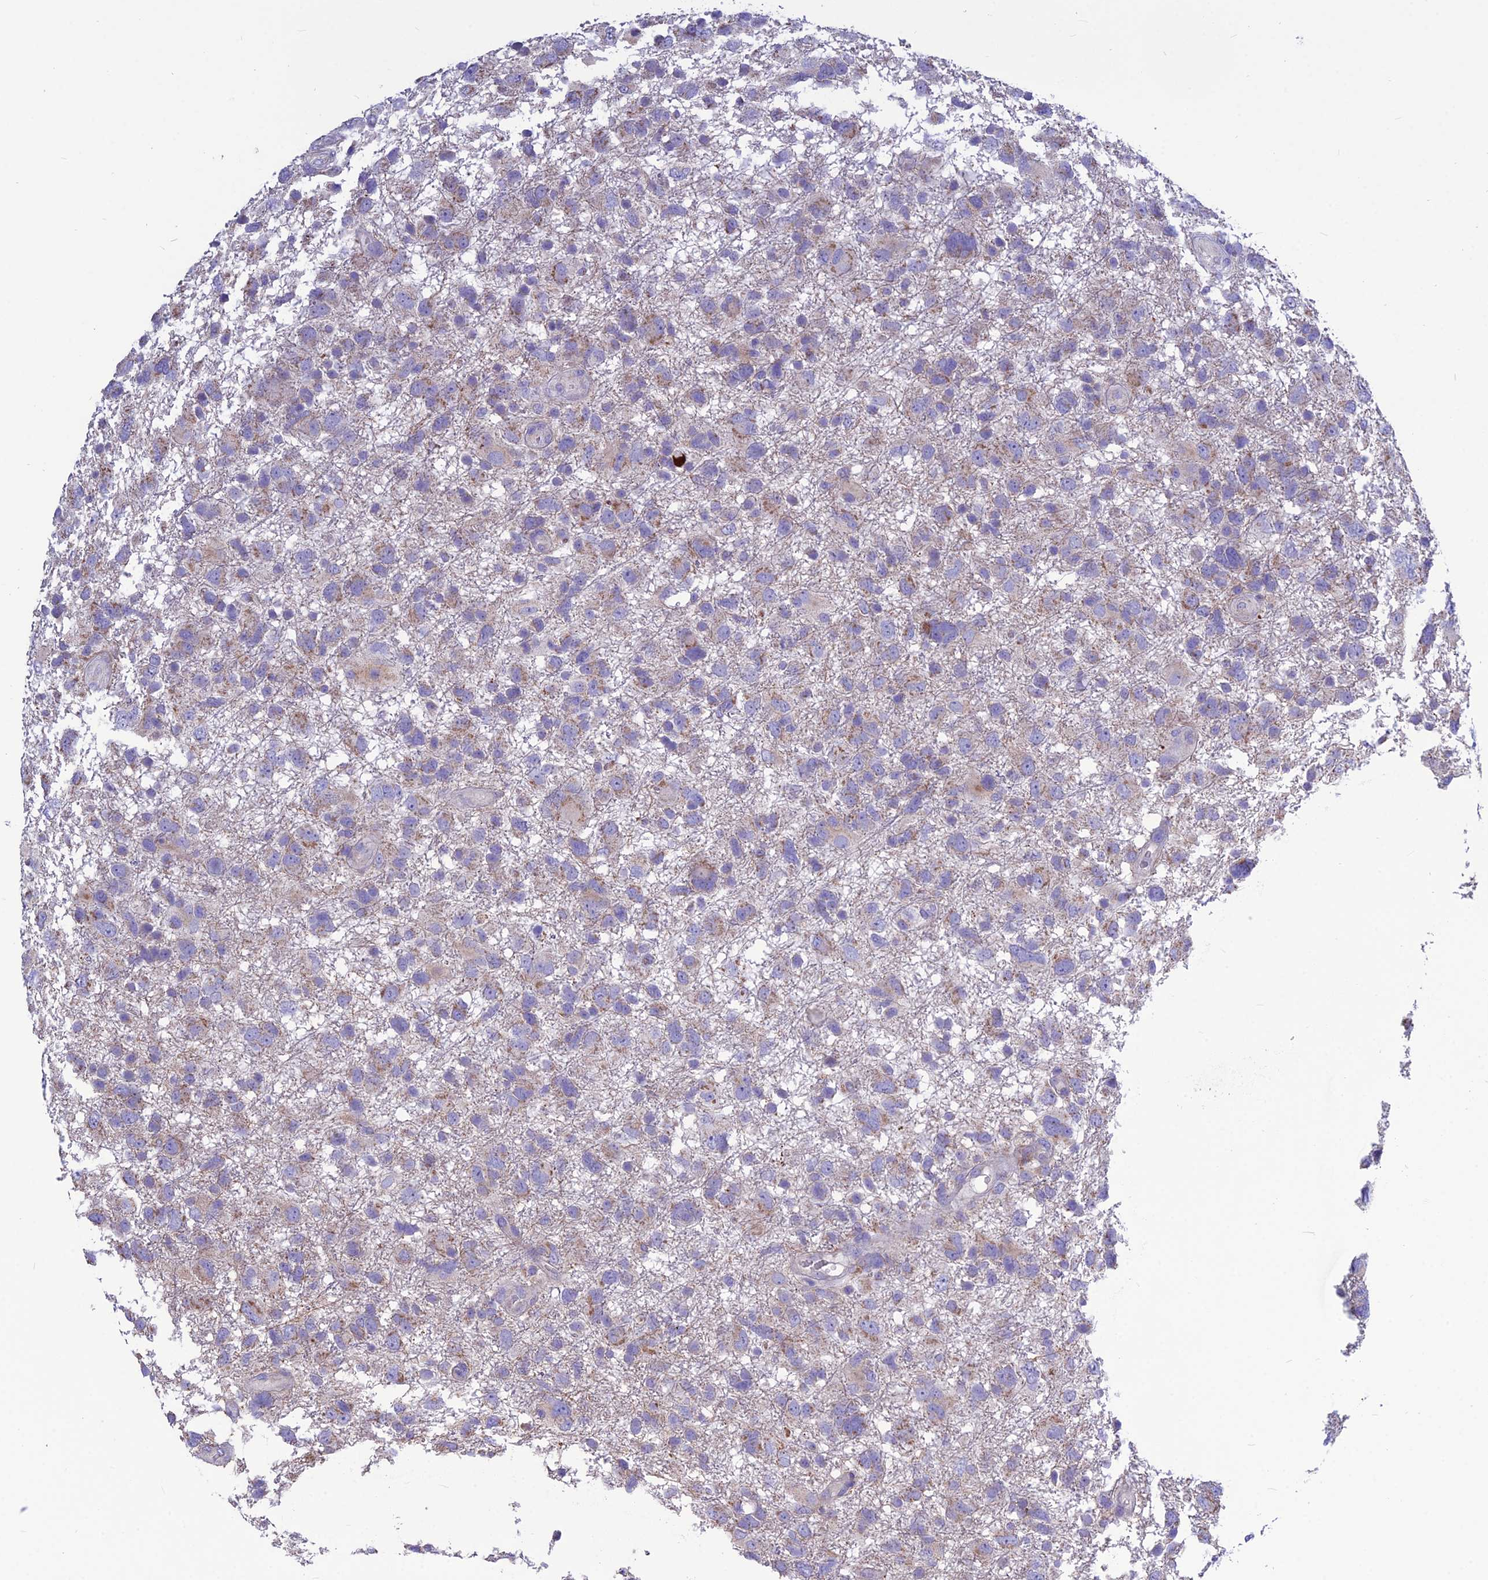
{"staining": {"intensity": "weak", "quantity": "25%-75%", "location": "cytoplasmic/membranous"}, "tissue": "glioma", "cell_type": "Tumor cells", "image_type": "cancer", "snomed": [{"axis": "morphology", "description": "Glioma, malignant, High grade"}, {"axis": "topography", "description": "Brain"}], "caption": "The image displays immunohistochemical staining of malignant glioma (high-grade). There is weak cytoplasmic/membranous expression is identified in about 25%-75% of tumor cells.", "gene": "BHMT2", "patient": {"sex": "male", "age": 61}}